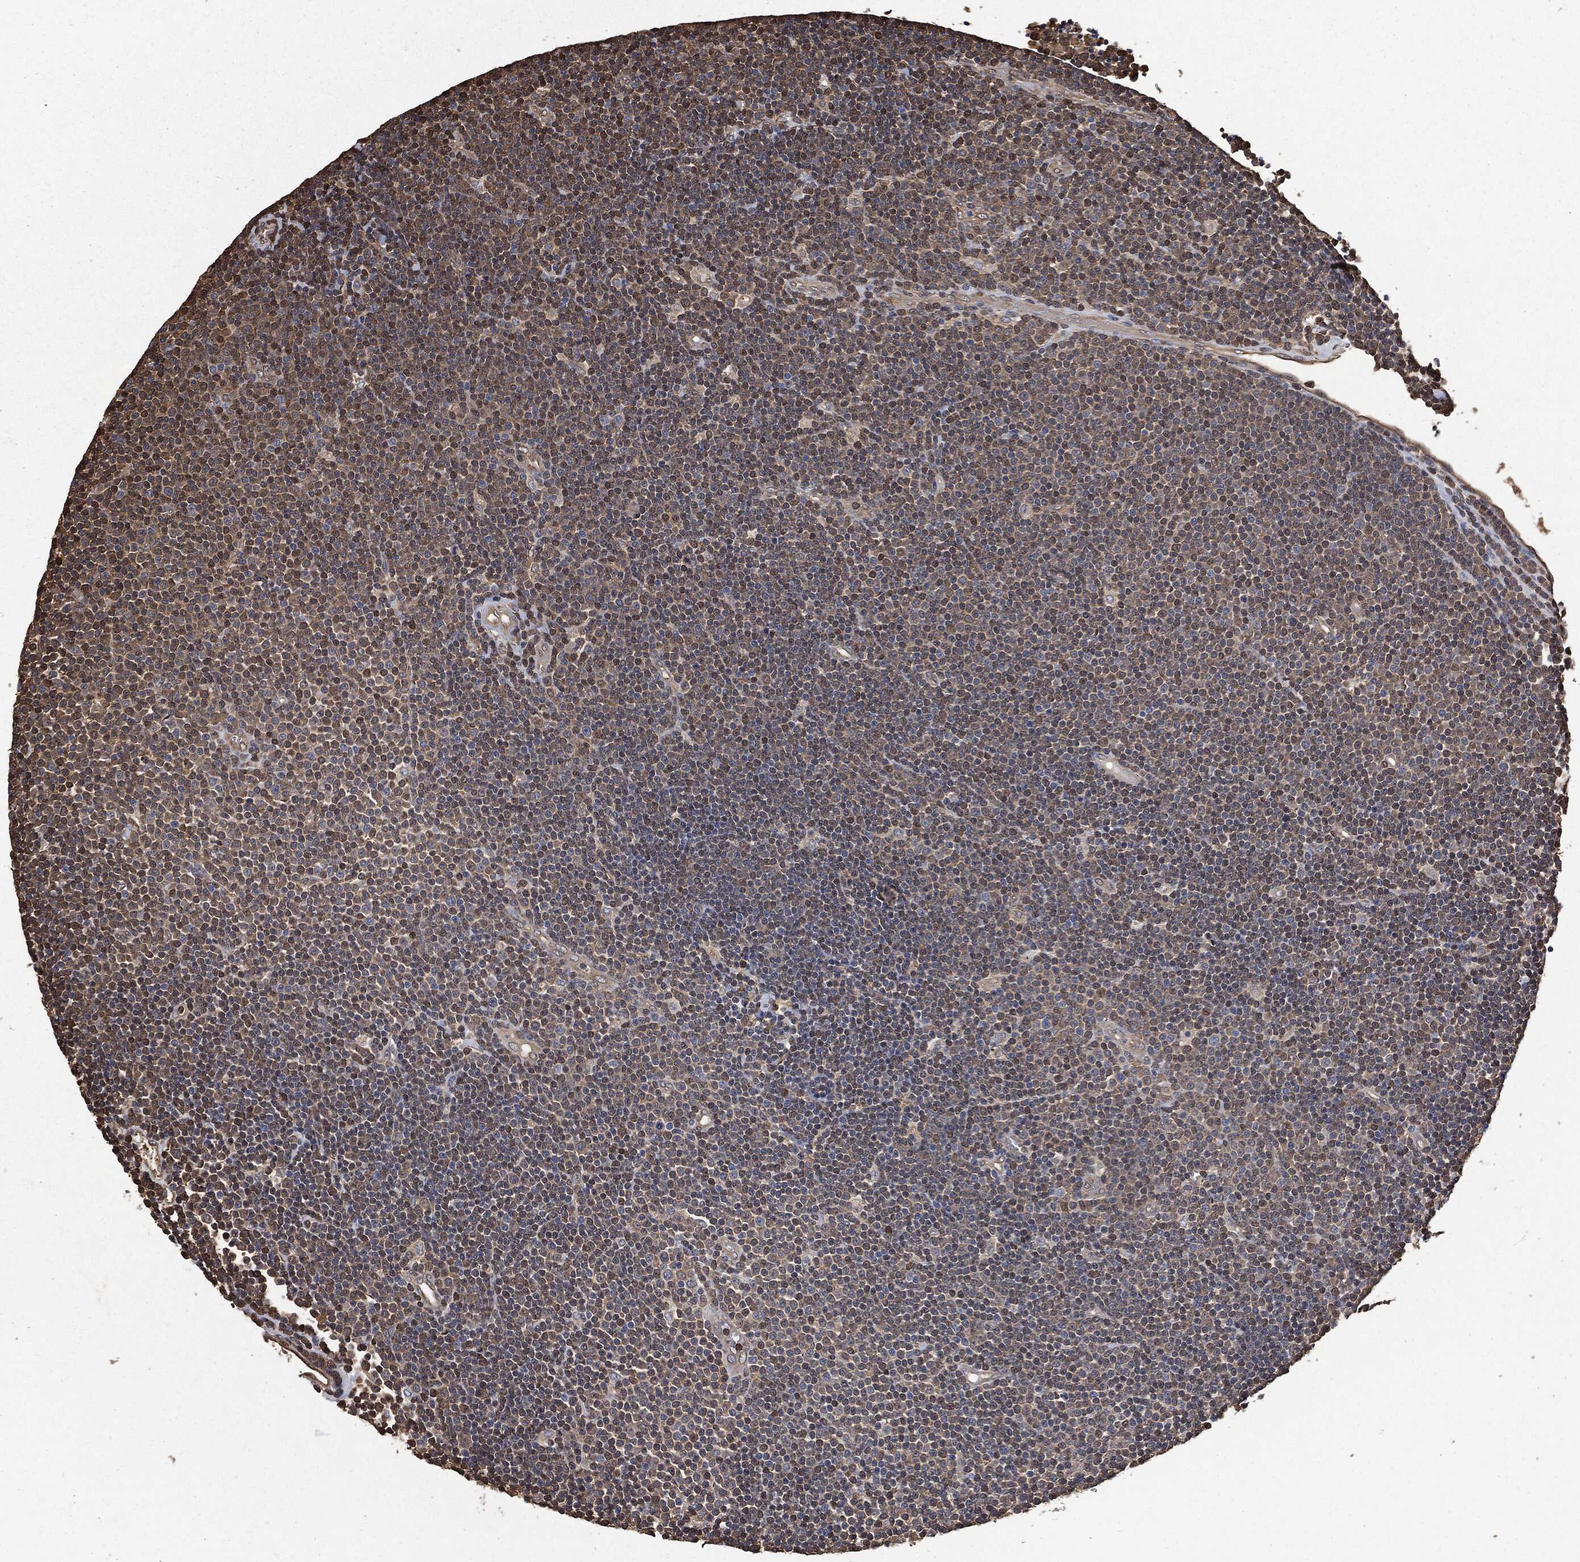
{"staining": {"intensity": "moderate", "quantity": "25%-75%", "location": "cytoplasmic/membranous,nuclear"}, "tissue": "lymphoma", "cell_type": "Tumor cells", "image_type": "cancer", "snomed": [{"axis": "morphology", "description": "Malignant lymphoma, non-Hodgkin's type, Low grade"}, {"axis": "topography", "description": "Brain"}], "caption": "High-magnification brightfield microscopy of low-grade malignant lymphoma, non-Hodgkin's type stained with DAB (3,3'-diaminobenzidine) (brown) and counterstained with hematoxylin (blue). tumor cells exhibit moderate cytoplasmic/membranous and nuclear positivity is appreciated in about25%-75% of cells. The protein of interest is stained brown, and the nuclei are stained in blue (DAB IHC with brightfield microscopy, high magnification).", "gene": "PRDX4", "patient": {"sex": "female", "age": 66}}